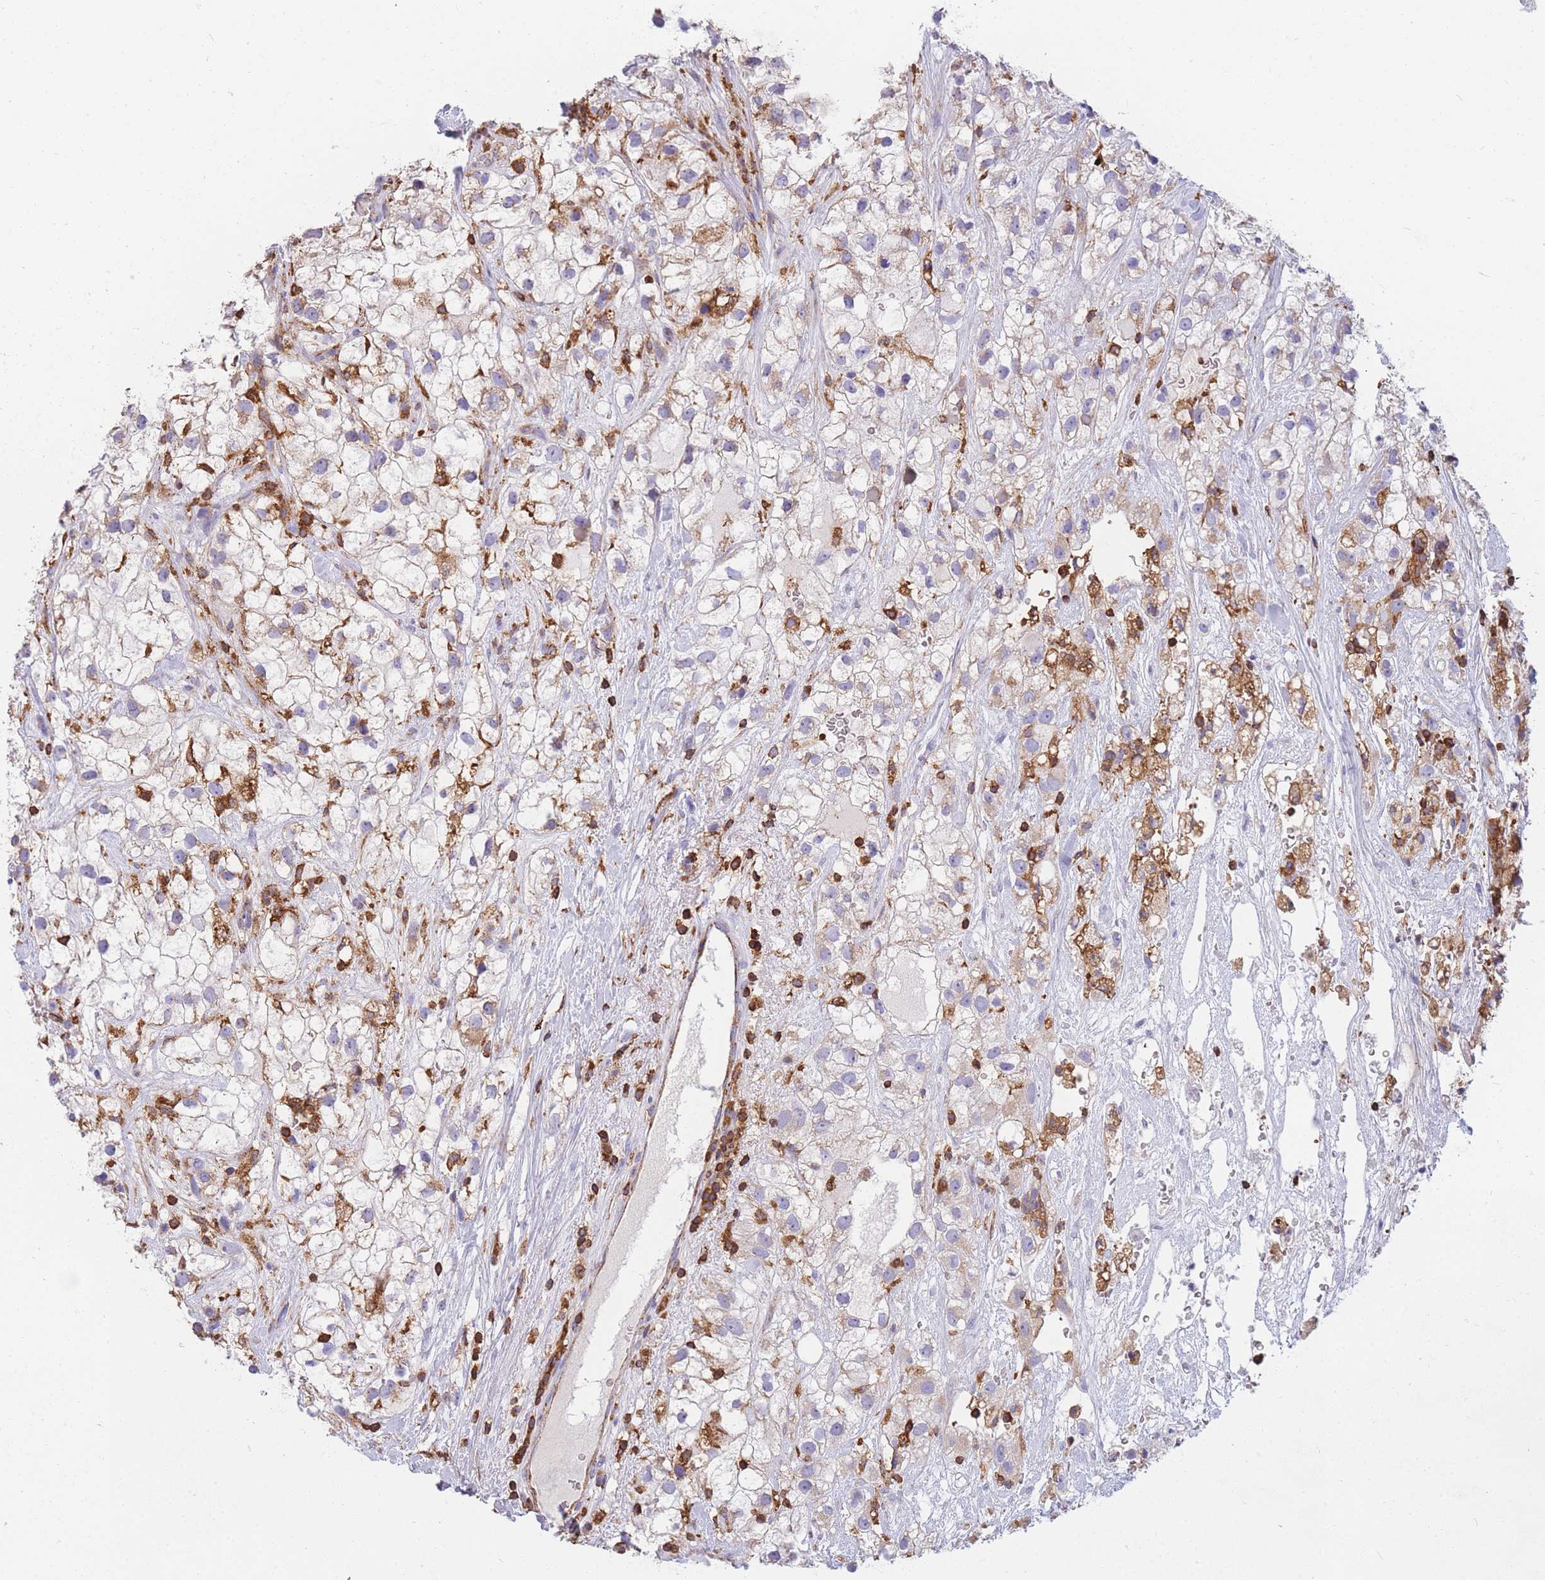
{"staining": {"intensity": "moderate", "quantity": "<25%", "location": "cytoplasmic/membranous"}, "tissue": "renal cancer", "cell_type": "Tumor cells", "image_type": "cancer", "snomed": [{"axis": "morphology", "description": "Adenocarcinoma, NOS"}, {"axis": "topography", "description": "Kidney"}], "caption": "Immunohistochemistry (IHC) of renal cancer (adenocarcinoma) exhibits low levels of moderate cytoplasmic/membranous expression in approximately <25% of tumor cells.", "gene": "MRPL54", "patient": {"sex": "male", "age": 59}}